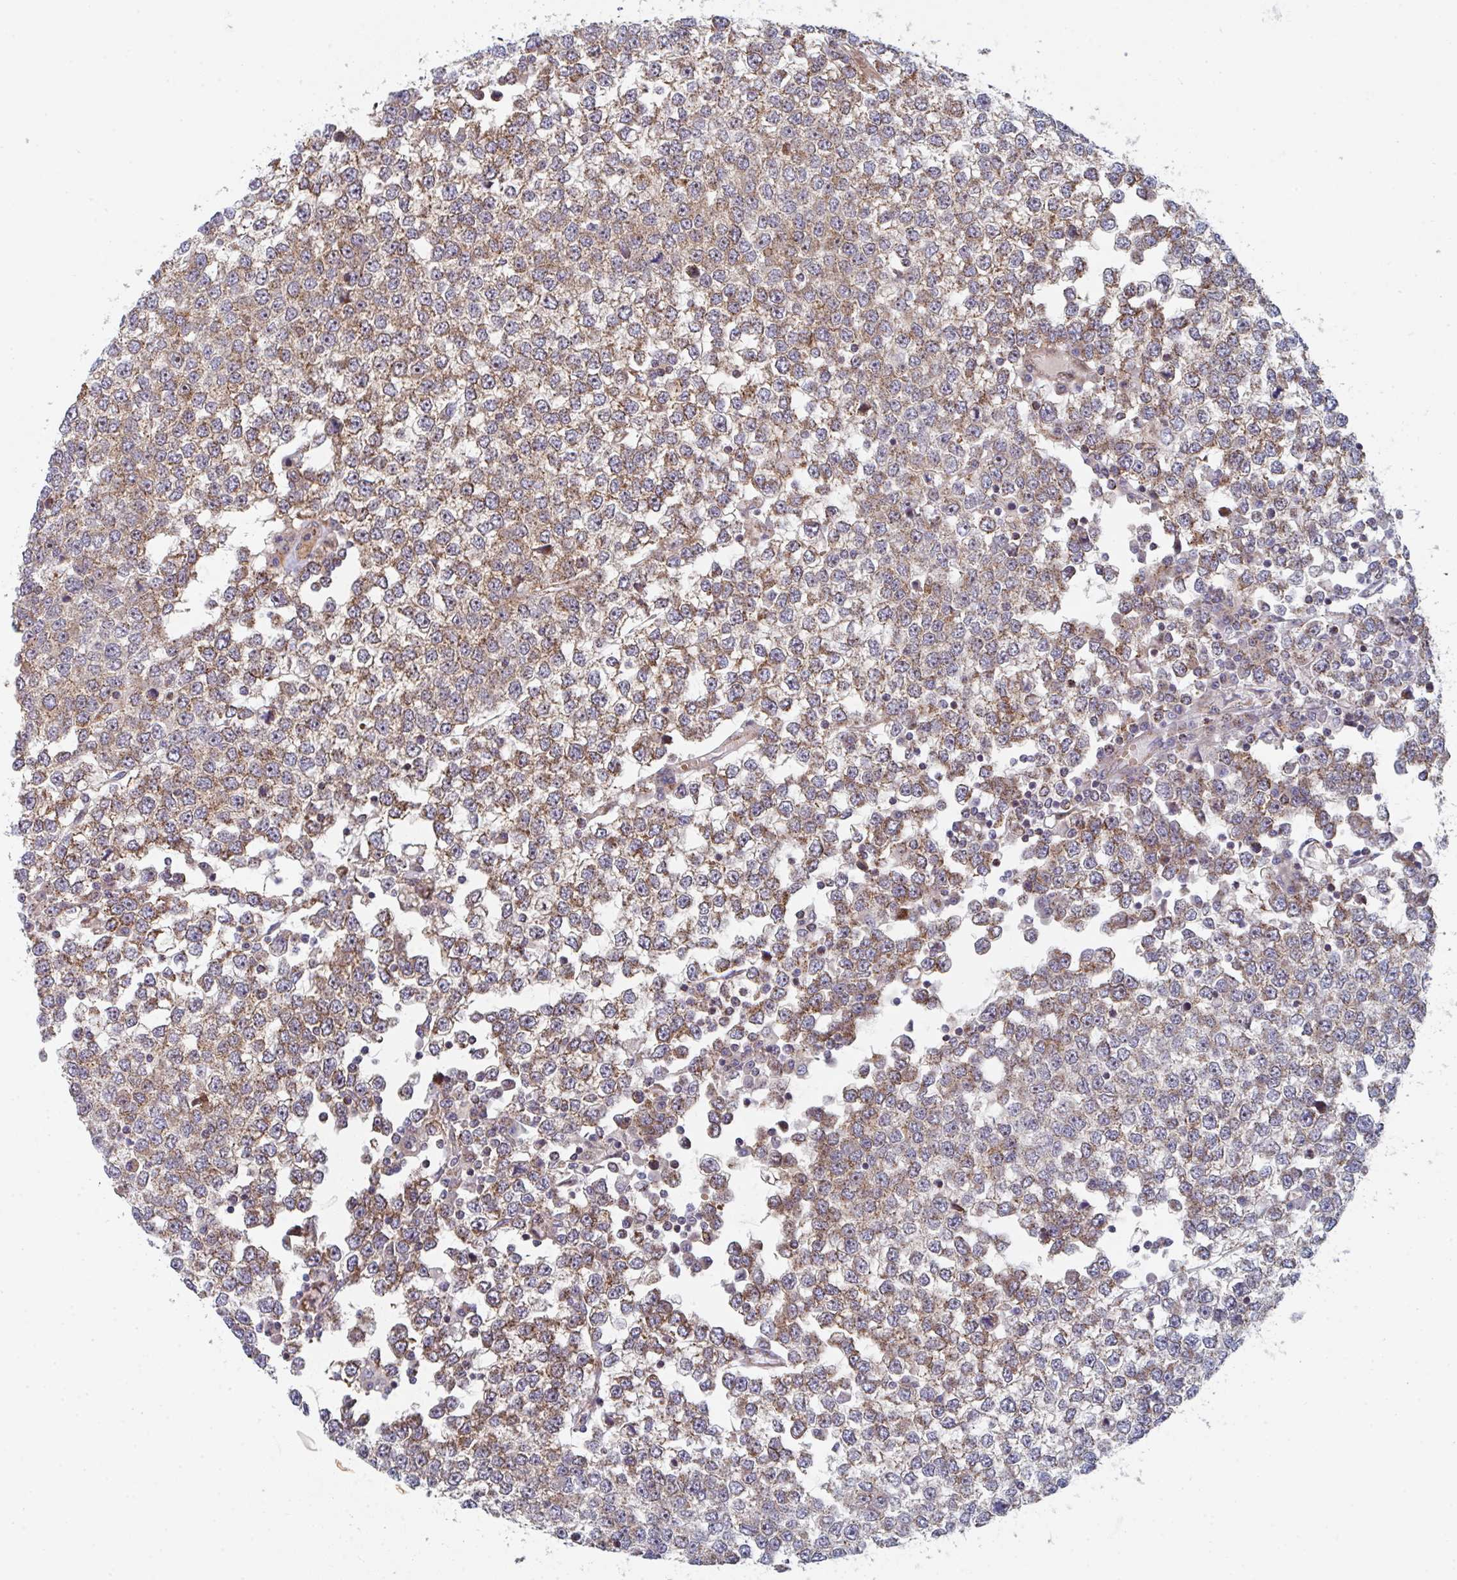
{"staining": {"intensity": "moderate", "quantity": ">75%", "location": "cytoplasmic/membranous"}, "tissue": "testis cancer", "cell_type": "Tumor cells", "image_type": "cancer", "snomed": [{"axis": "morphology", "description": "Seminoma, NOS"}, {"axis": "topography", "description": "Testis"}], "caption": "Immunohistochemical staining of testis seminoma demonstrates medium levels of moderate cytoplasmic/membranous expression in approximately >75% of tumor cells.", "gene": "ZNF644", "patient": {"sex": "male", "age": 65}}